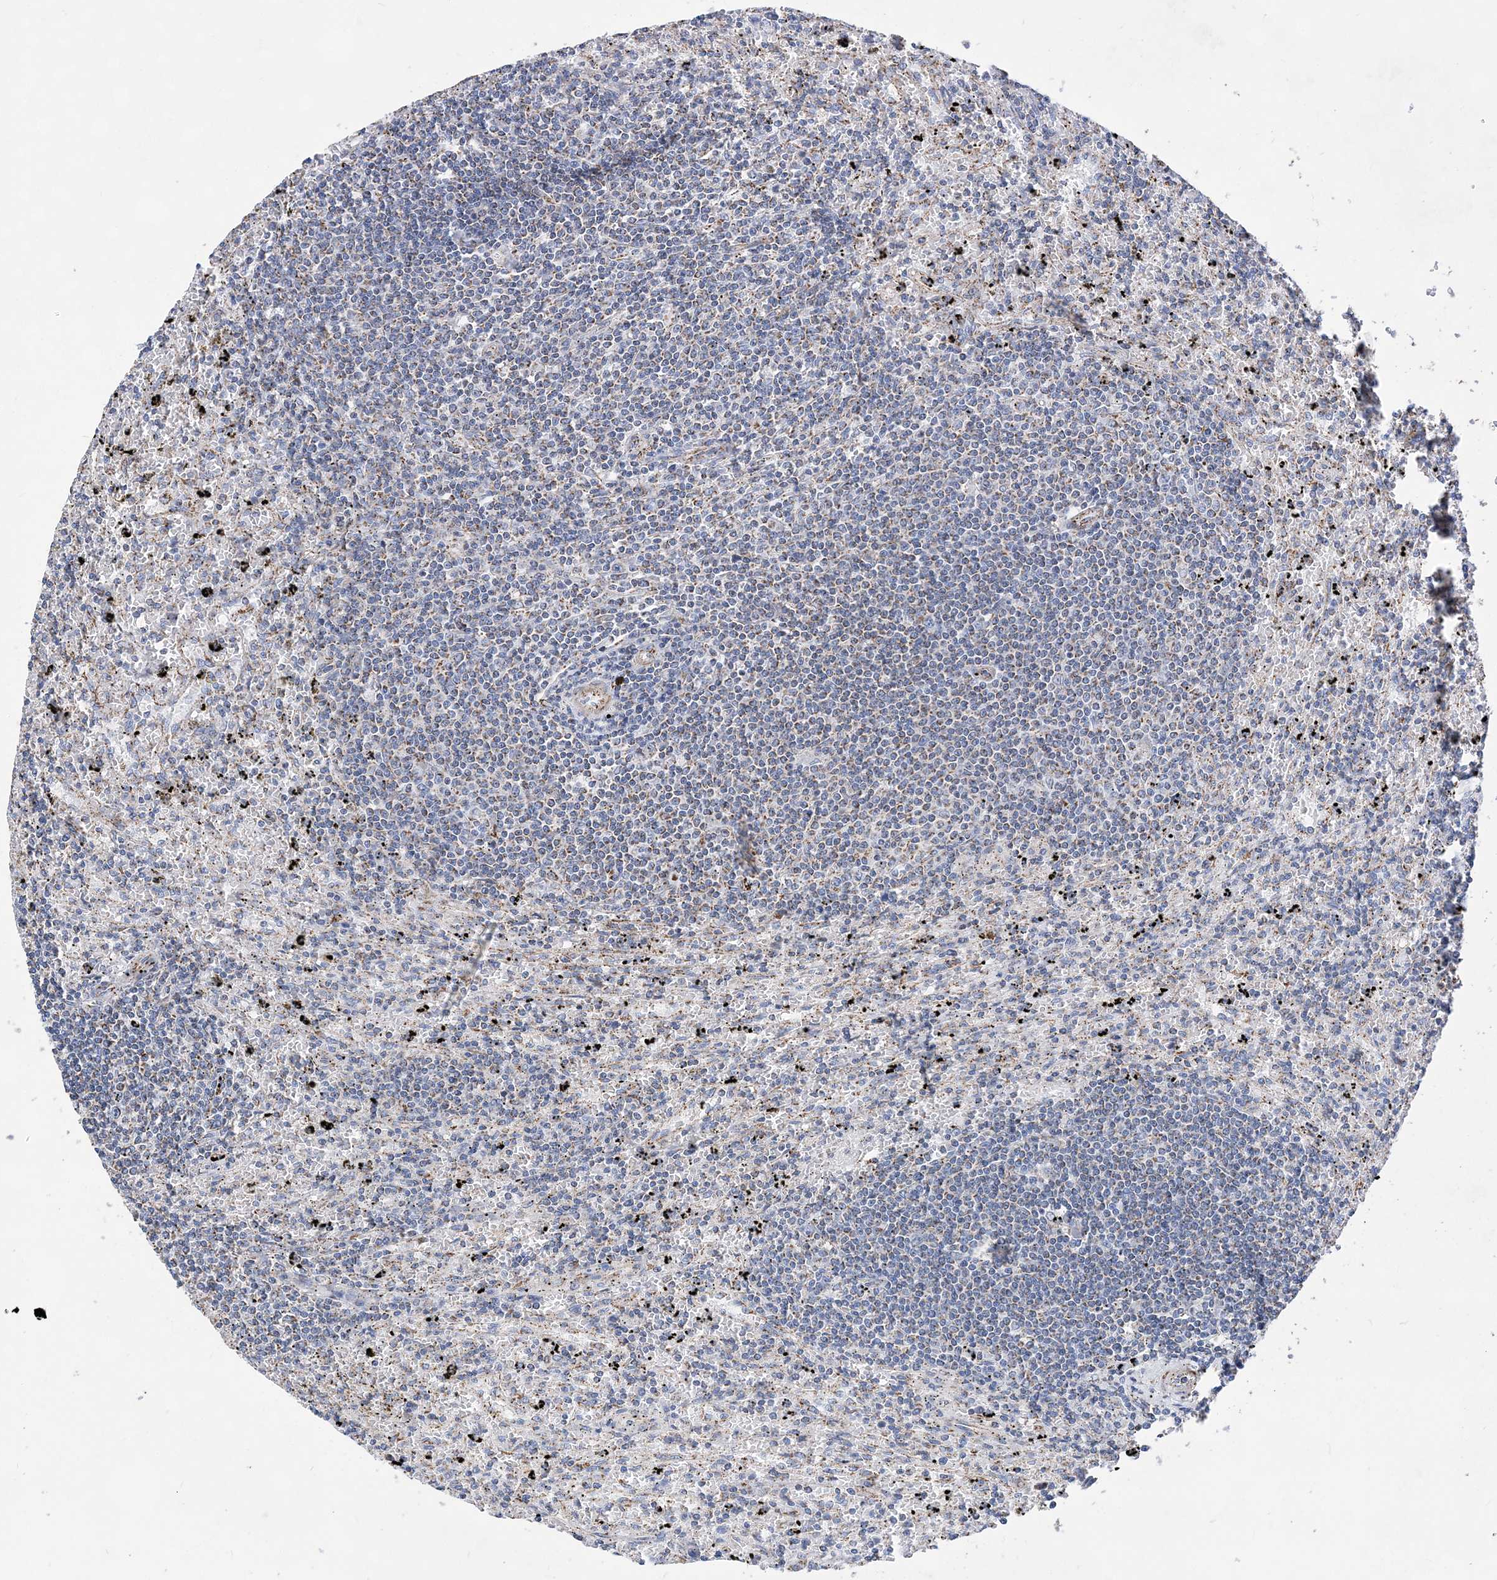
{"staining": {"intensity": "negative", "quantity": "none", "location": "none"}, "tissue": "lymphoma", "cell_type": "Tumor cells", "image_type": "cancer", "snomed": [{"axis": "morphology", "description": "Malignant lymphoma, non-Hodgkin's type, Low grade"}, {"axis": "topography", "description": "Spleen"}], "caption": "Tumor cells are negative for protein expression in human malignant lymphoma, non-Hodgkin's type (low-grade).", "gene": "ACOT9", "patient": {"sex": "male", "age": 76}}